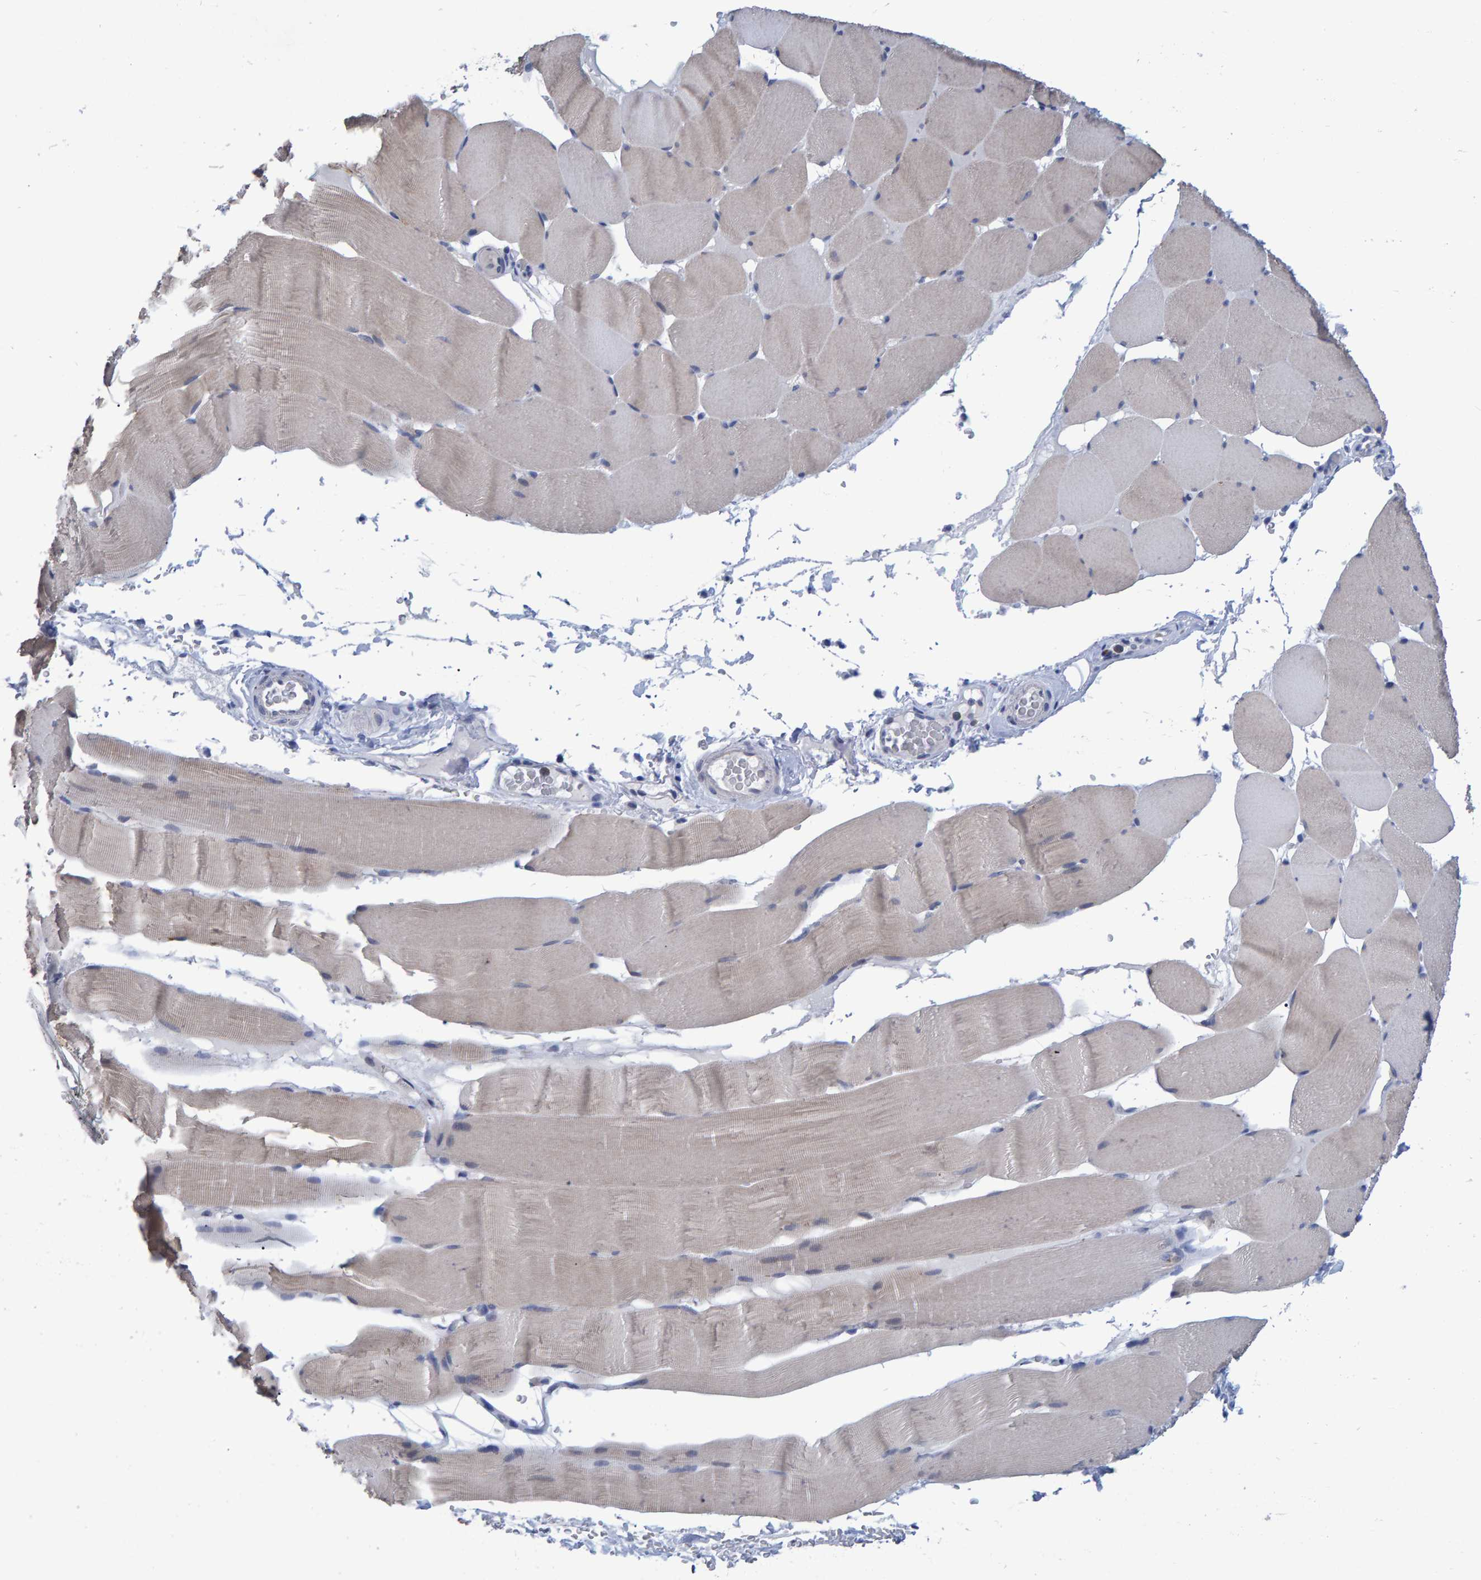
{"staining": {"intensity": "weak", "quantity": "<25%", "location": "cytoplasmic/membranous"}, "tissue": "skeletal muscle", "cell_type": "Myocytes", "image_type": "normal", "snomed": [{"axis": "morphology", "description": "Normal tissue, NOS"}, {"axis": "topography", "description": "Skeletal muscle"}], "caption": "IHC image of normal skeletal muscle stained for a protein (brown), which demonstrates no expression in myocytes.", "gene": "PROCA1", "patient": {"sex": "male", "age": 62}}